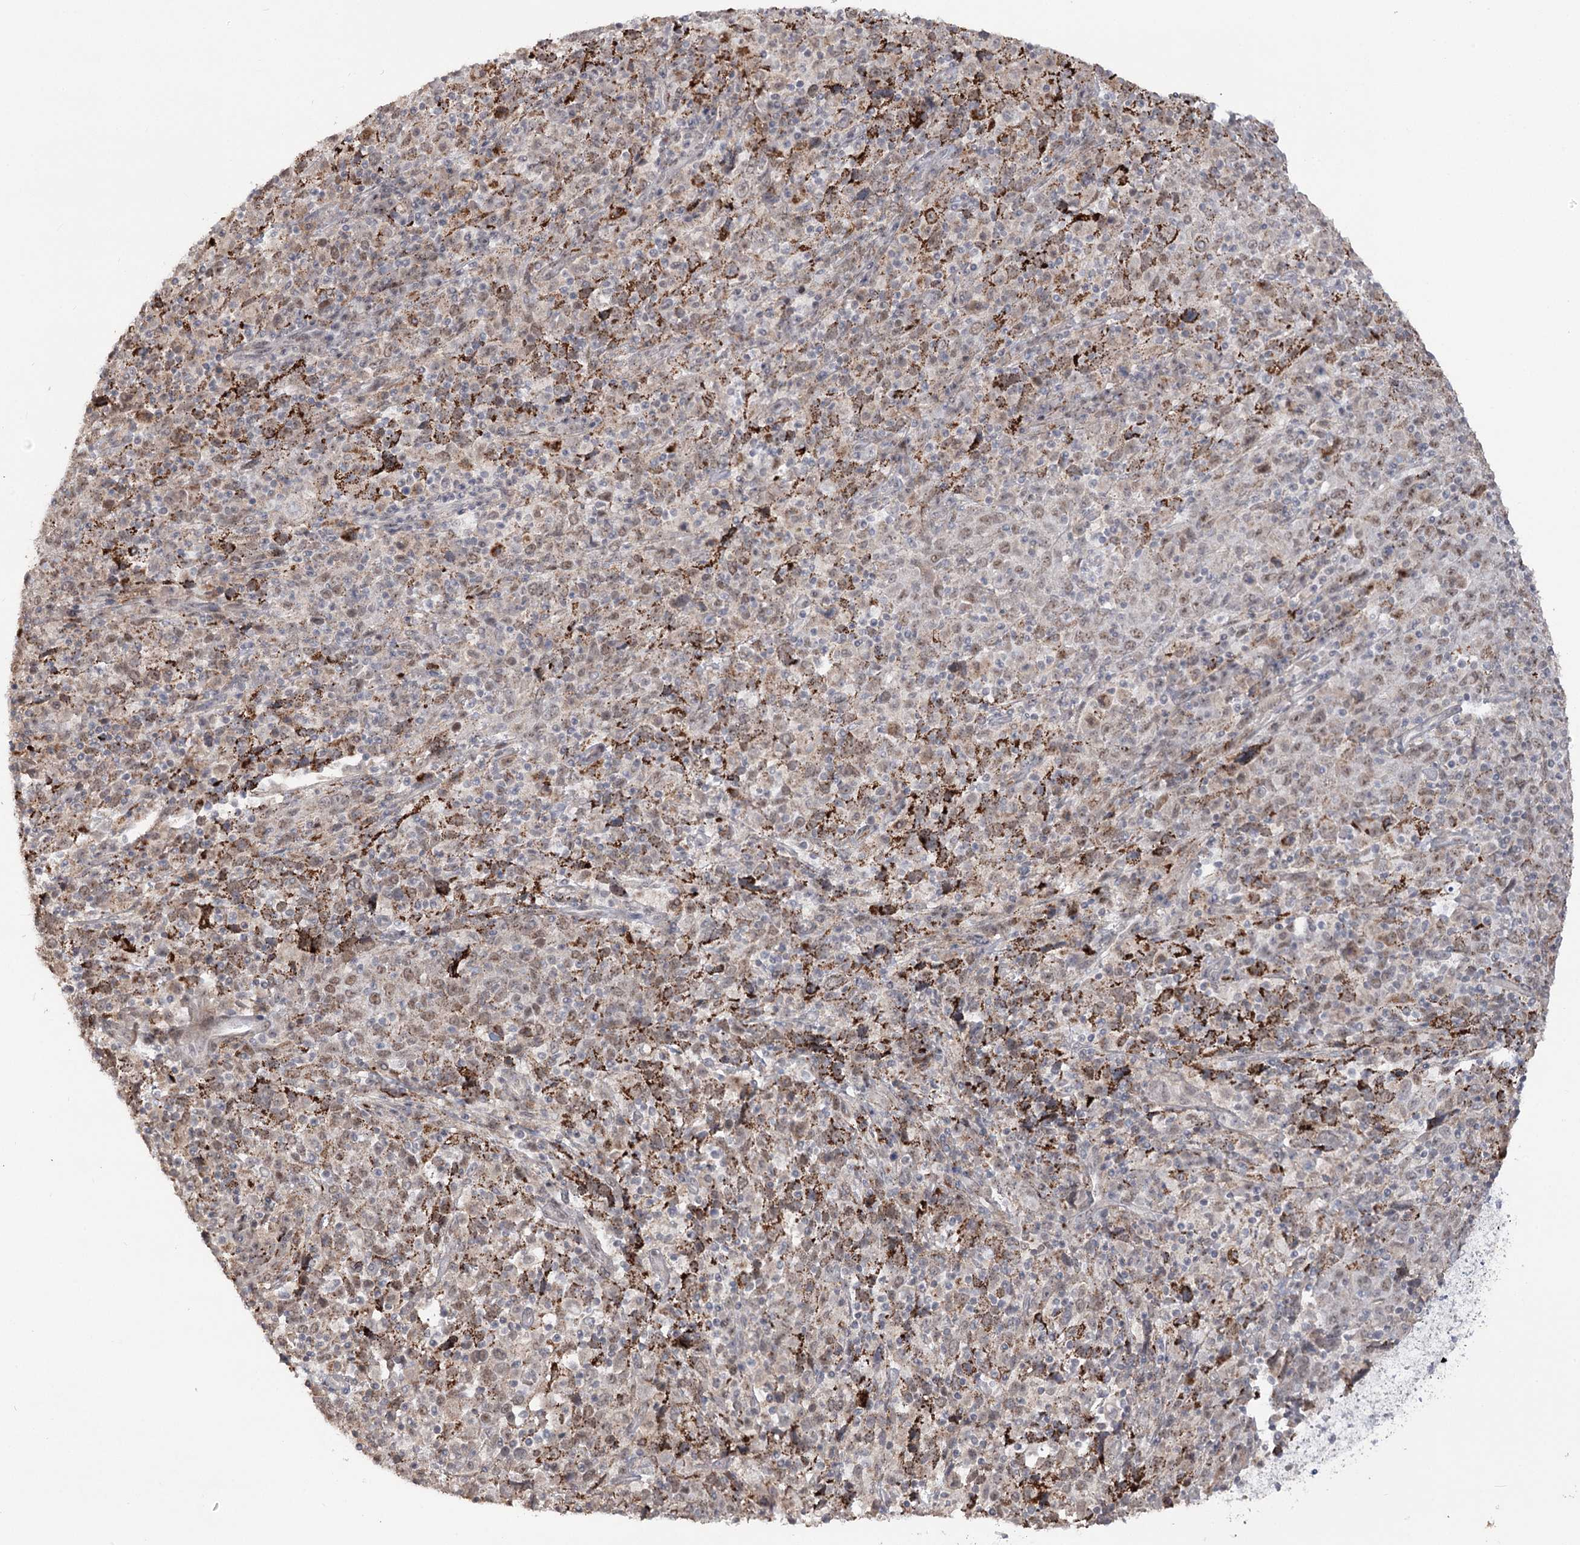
{"staining": {"intensity": "weak", "quantity": "25%-75%", "location": "nuclear"}, "tissue": "cervical cancer", "cell_type": "Tumor cells", "image_type": "cancer", "snomed": [{"axis": "morphology", "description": "Squamous cell carcinoma, NOS"}, {"axis": "topography", "description": "Cervix"}], "caption": "Brown immunohistochemical staining in human cervical cancer (squamous cell carcinoma) displays weak nuclear expression in about 25%-75% of tumor cells.", "gene": "ZSCAN23", "patient": {"sex": "female", "age": 46}}